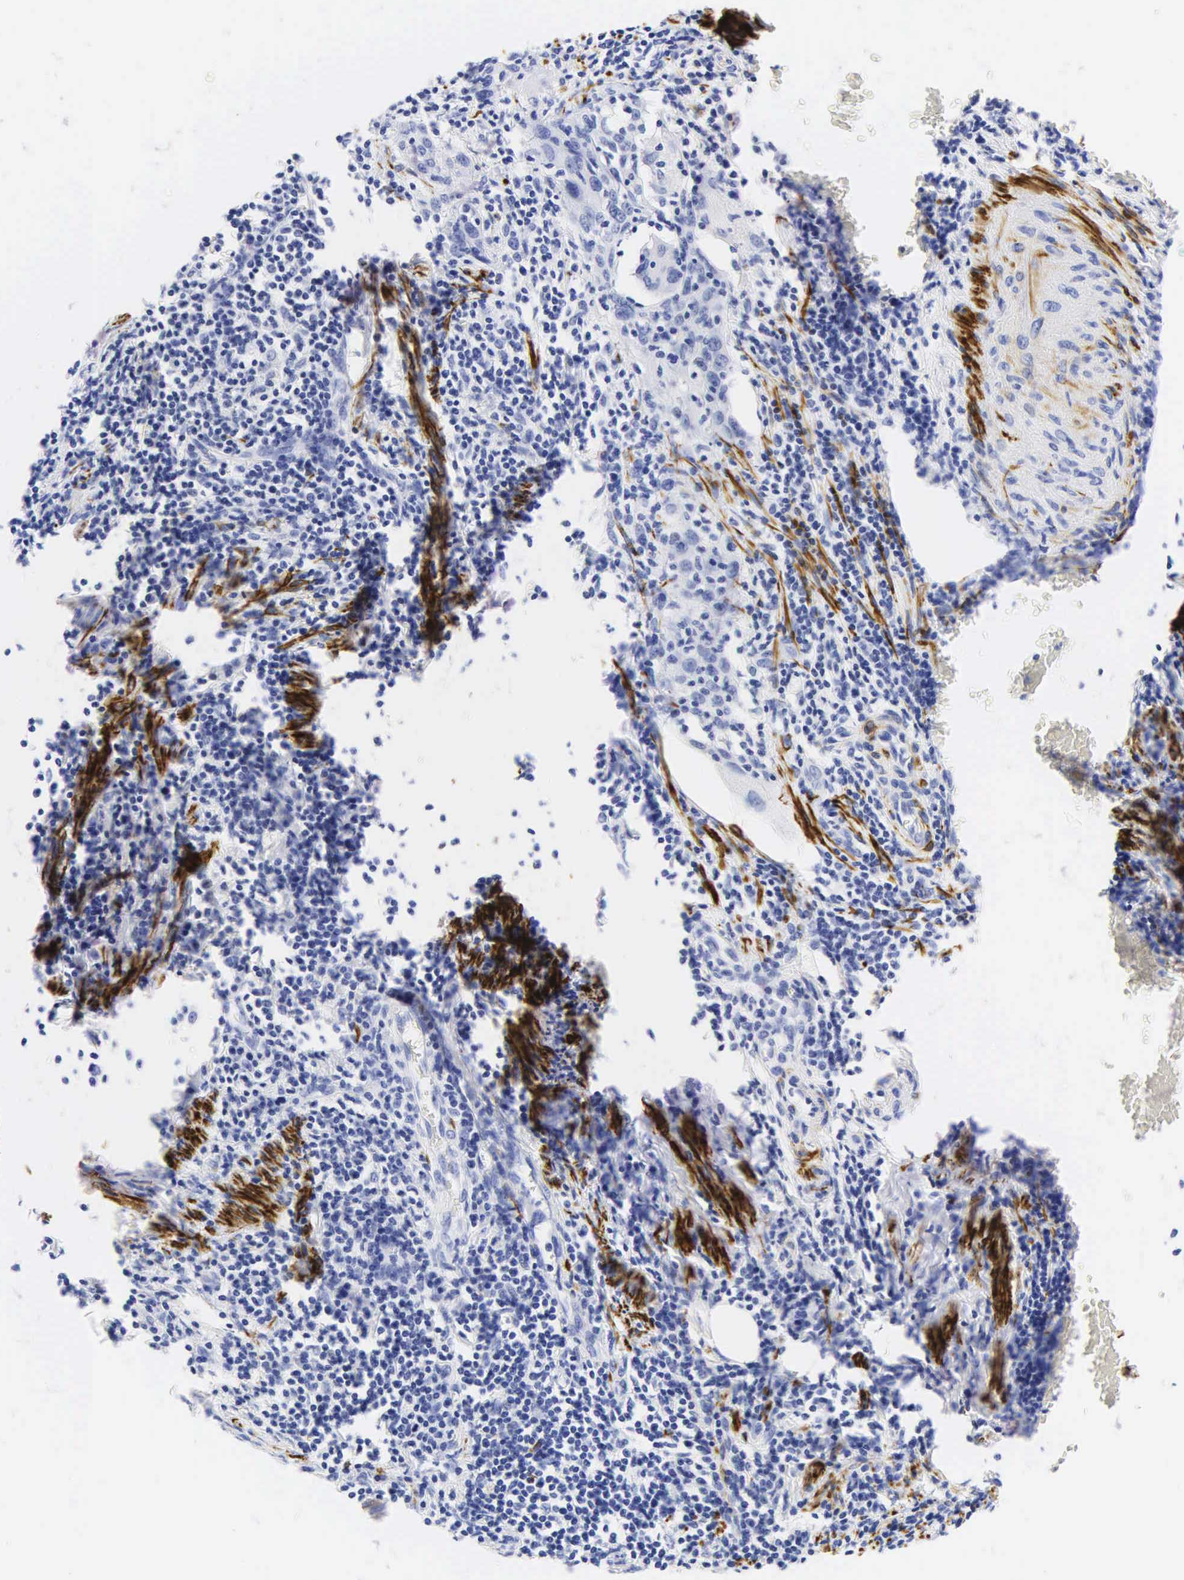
{"staining": {"intensity": "negative", "quantity": "none", "location": "none"}, "tissue": "cervical cancer", "cell_type": "Tumor cells", "image_type": "cancer", "snomed": [{"axis": "morphology", "description": "Squamous cell carcinoma, NOS"}, {"axis": "topography", "description": "Cervix"}], "caption": "The immunohistochemistry micrograph has no significant staining in tumor cells of squamous cell carcinoma (cervical) tissue.", "gene": "DES", "patient": {"sex": "female", "age": 54}}